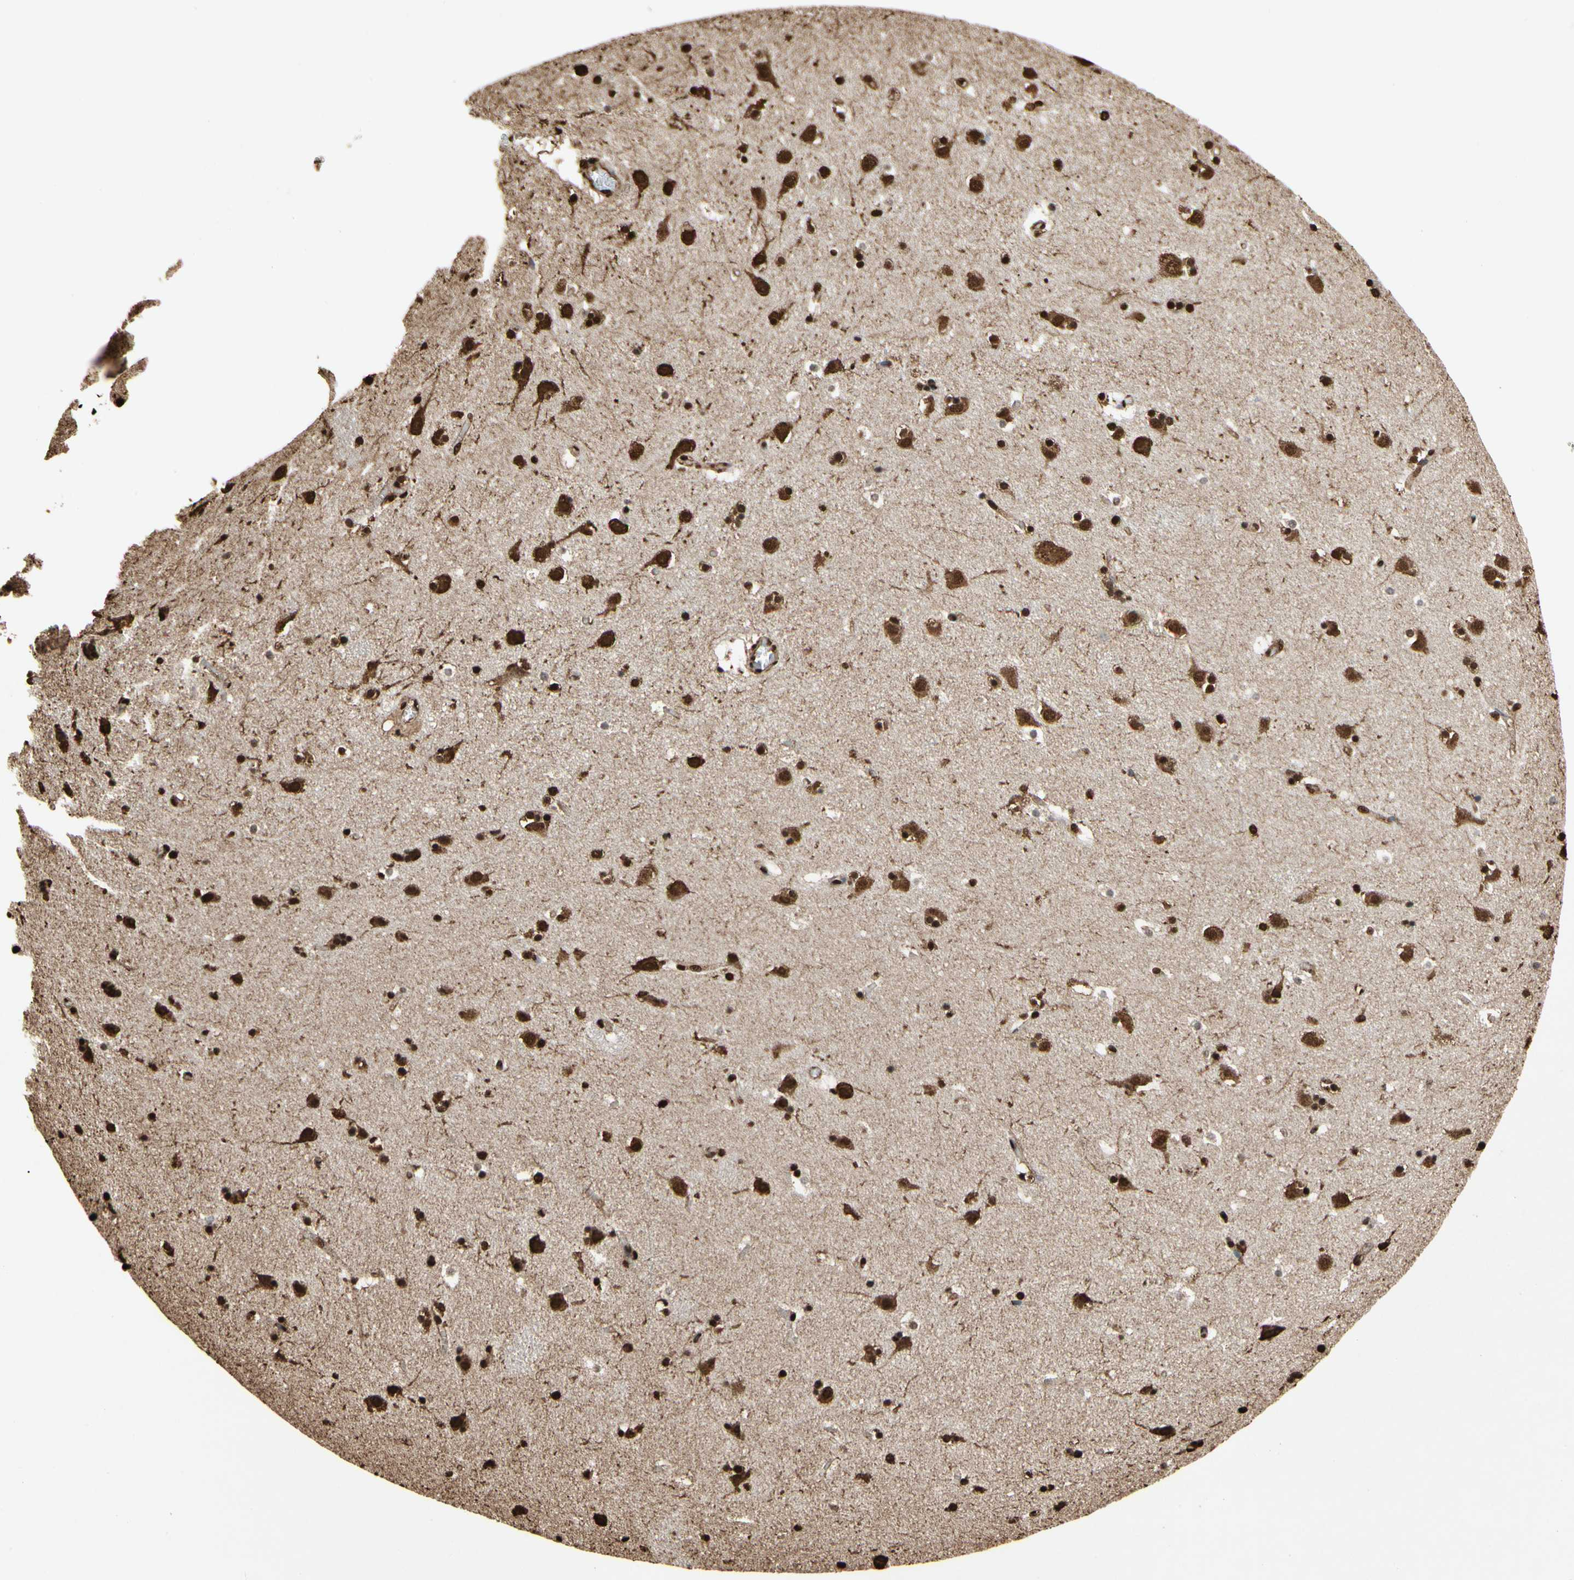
{"staining": {"intensity": "strong", "quantity": ">75%", "location": "cytoplasmic/membranous,nuclear"}, "tissue": "caudate", "cell_type": "Glial cells", "image_type": "normal", "snomed": [{"axis": "morphology", "description": "Normal tissue, NOS"}, {"axis": "topography", "description": "Lateral ventricle wall"}], "caption": "Immunohistochemistry (DAB (3,3'-diaminobenzidine)) staining of normal human caudate exhibits strong cytoplasmic/membranous,nuclear protein expression in about >75% of glial cells.", "gene": "HNRNPK", "patient": {"sex": "male", "age": 45}}